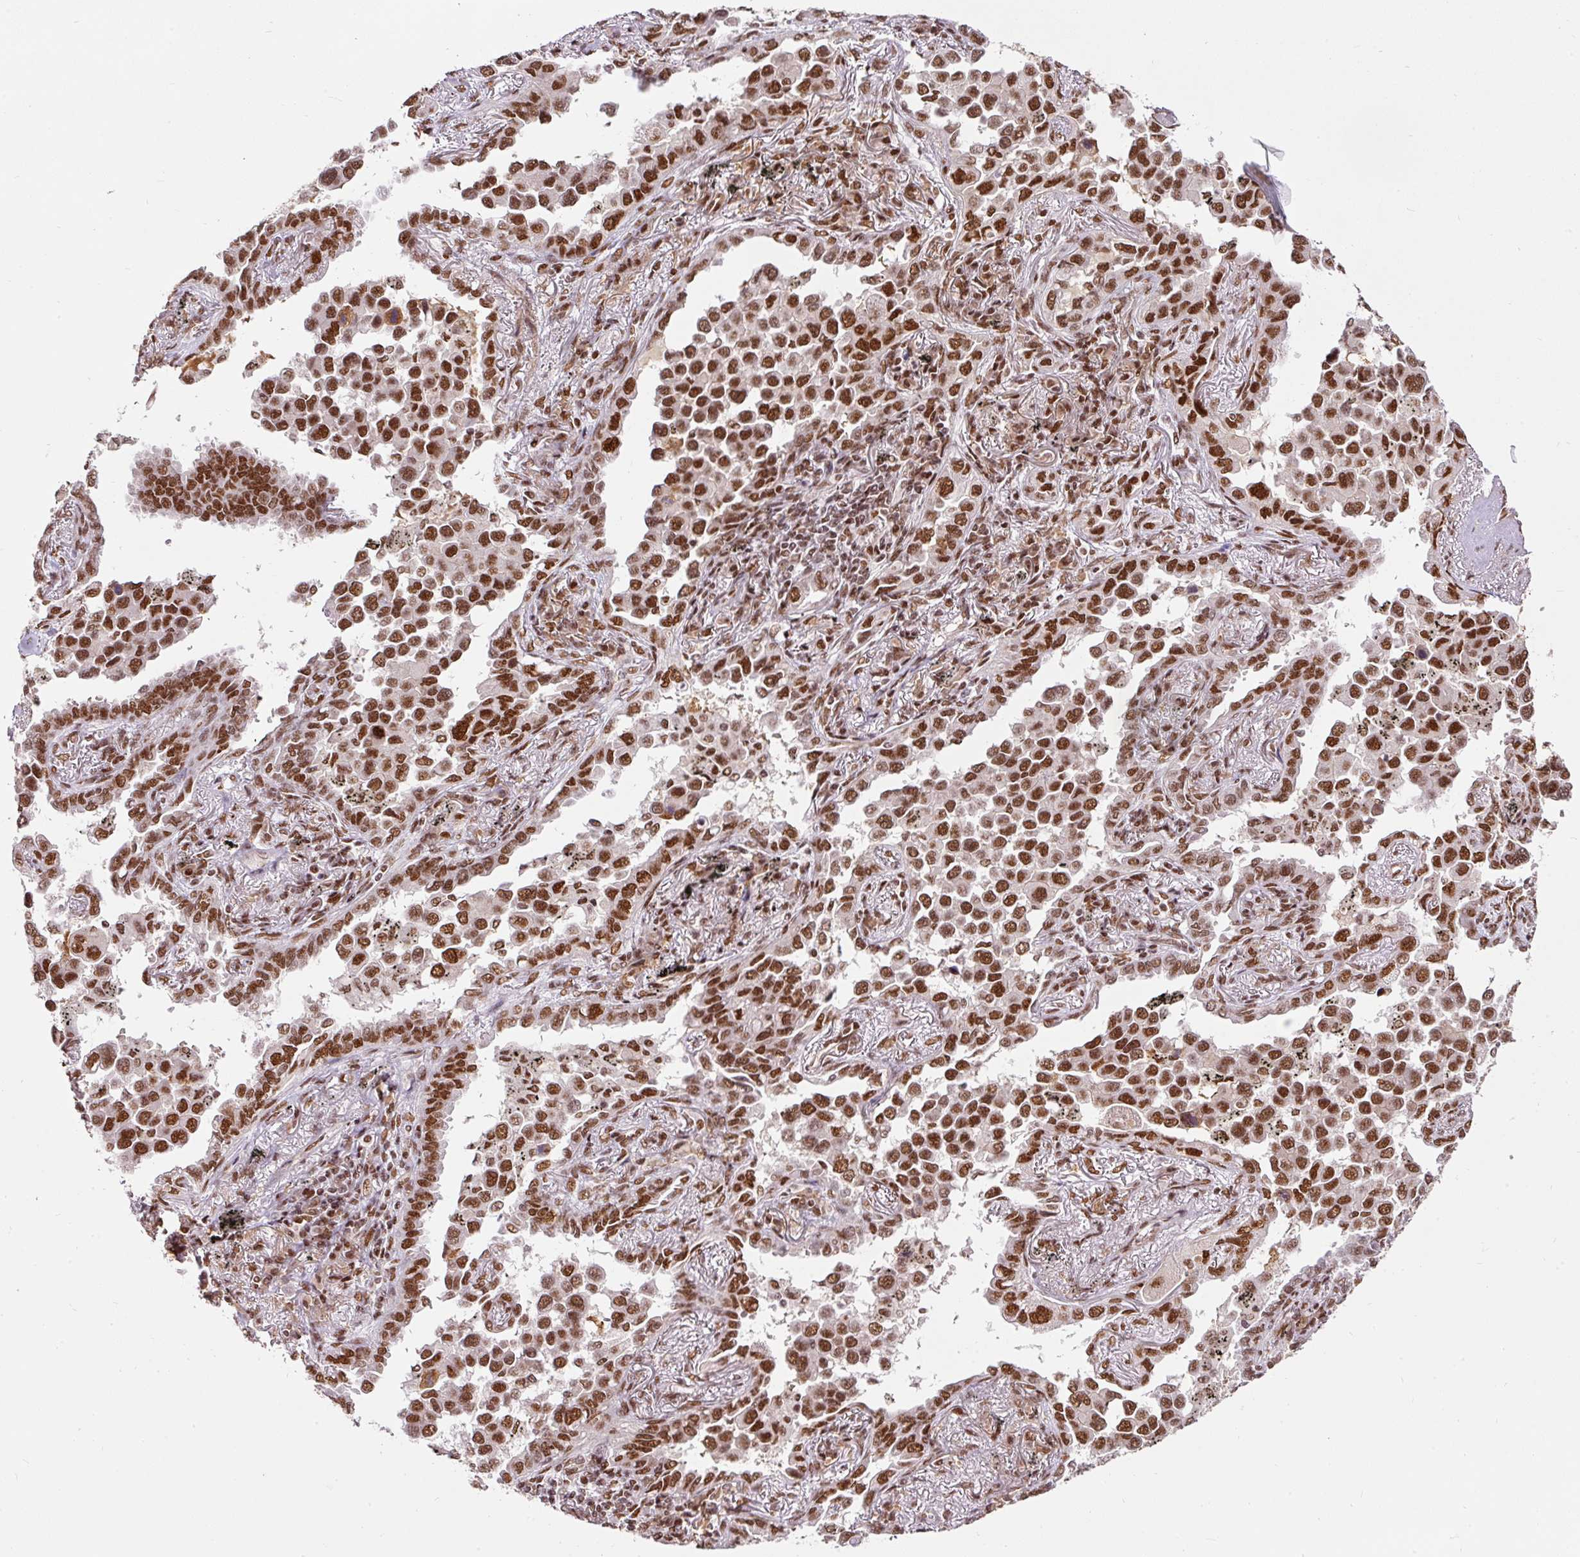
{"staining": {"intensity": "strong", "quantity": ">75%", "location": "nuclear"}, "tissue": "lung cancer", "cell_type": "Tumor cells", "image_type": "cancer", "snomed": [{"axis": "morphology", "description": "Adenocarcinoma, NOS"}, {"axis": "topography", "description": "Lung"}], "caption": "This is an image of immunohistochemistry (IHC) staining of adenocarcinoma (lung), which shows strong staining in the nuclear of tumor cells.", "gene": "HNRNPC", "patient": {"sex": "male", "age": 67}}